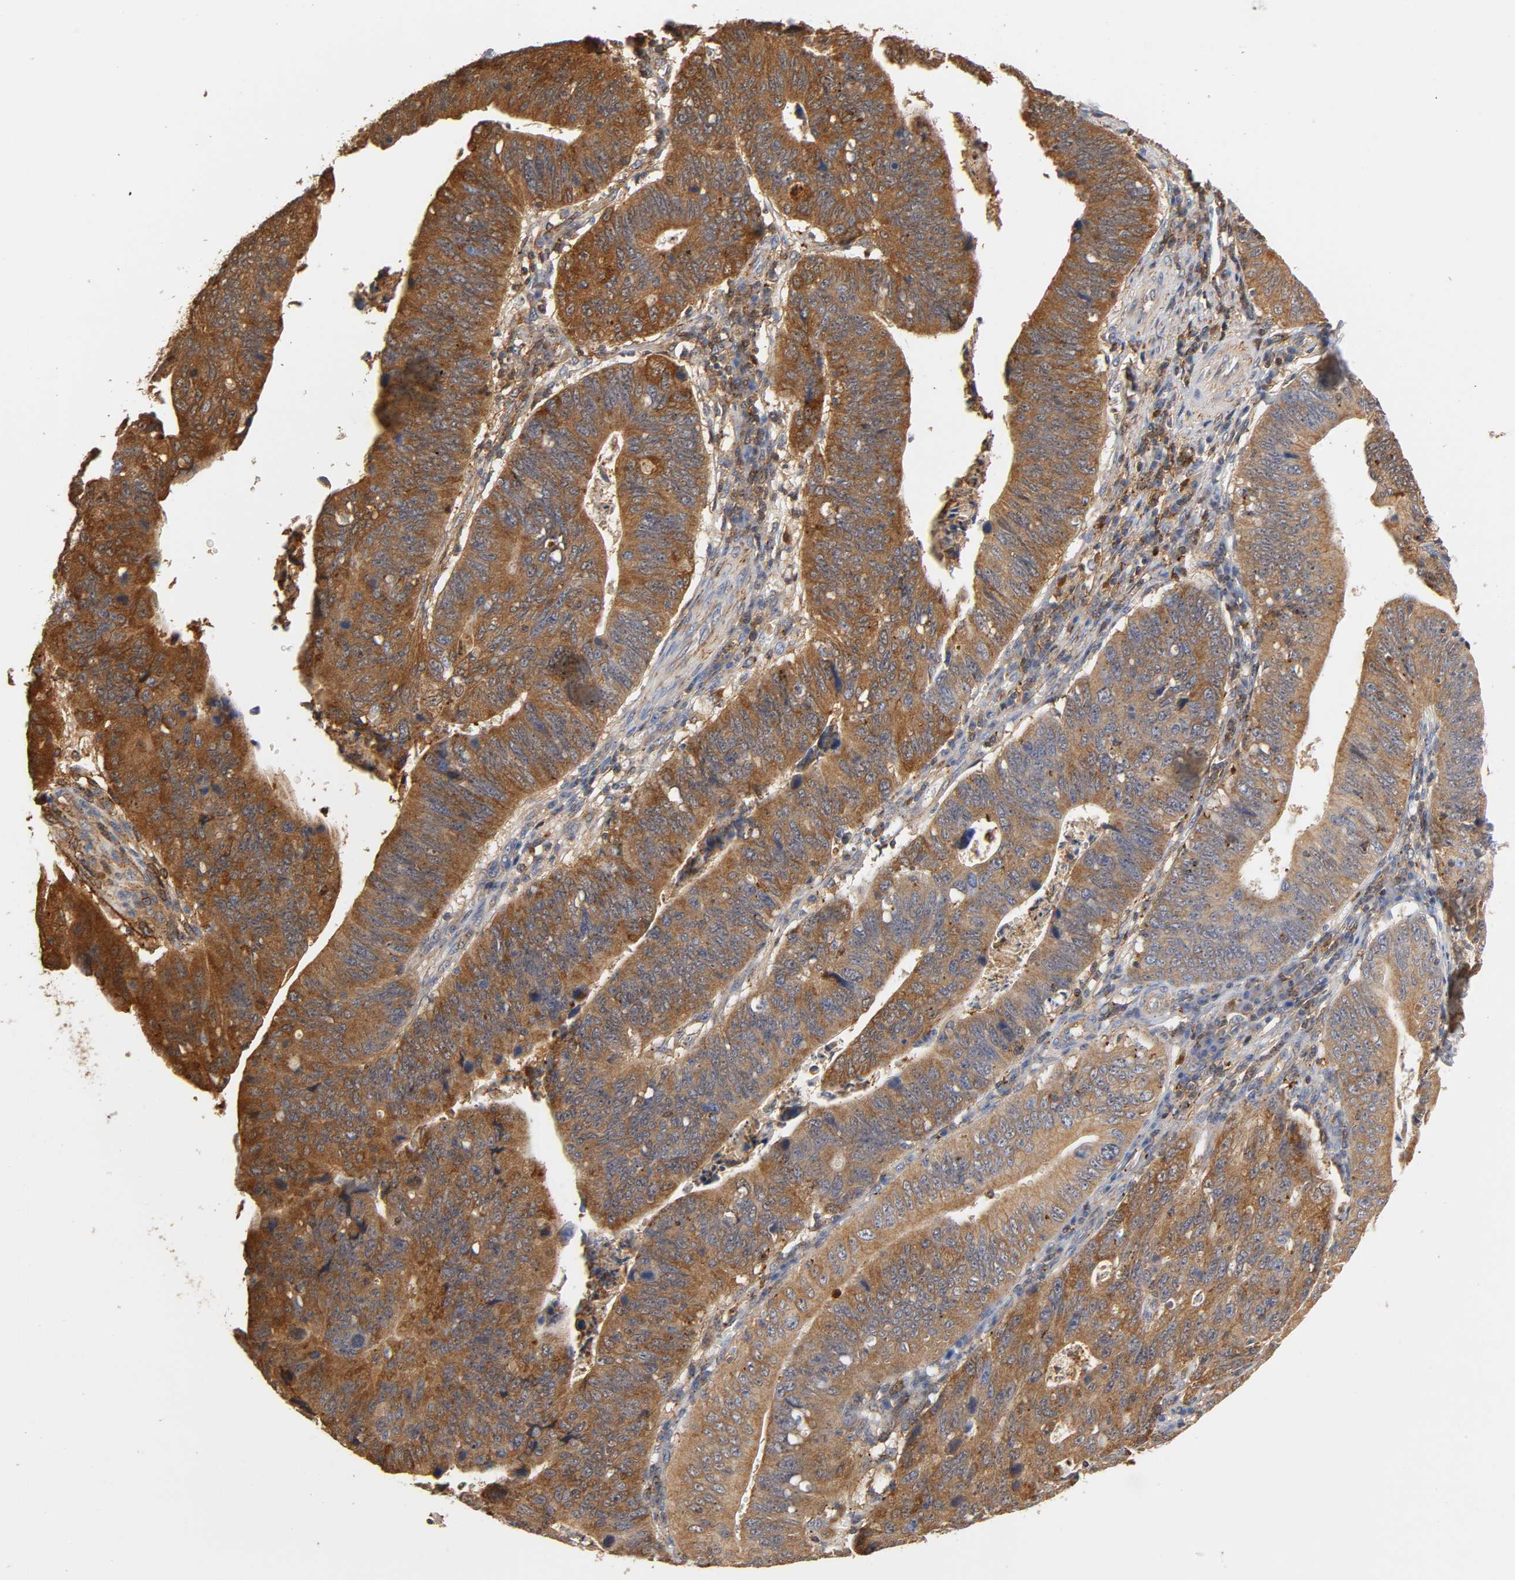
{"staining": {"intensity": "moderate", "quantity": ">75%", "location": "cytoplasmic/membranous"}, "tissue": "stomach cancer", "cell_type": "Tumor cells", "image_type": "cancer", "snomed": [{"axis": "morphology", "description": "Adenocarcinoma, NOS"}, {"axis": "topography", "description": "Stomach"}], "caption": "Protein expression analysis of stomach cancer (adenocarcinoma) reveals moderate cytoplasmic/membranous expression in approximately >75% of tumor cells.", "gene": "ANXA11", "patient": {"sex": "male", "age": 59}}